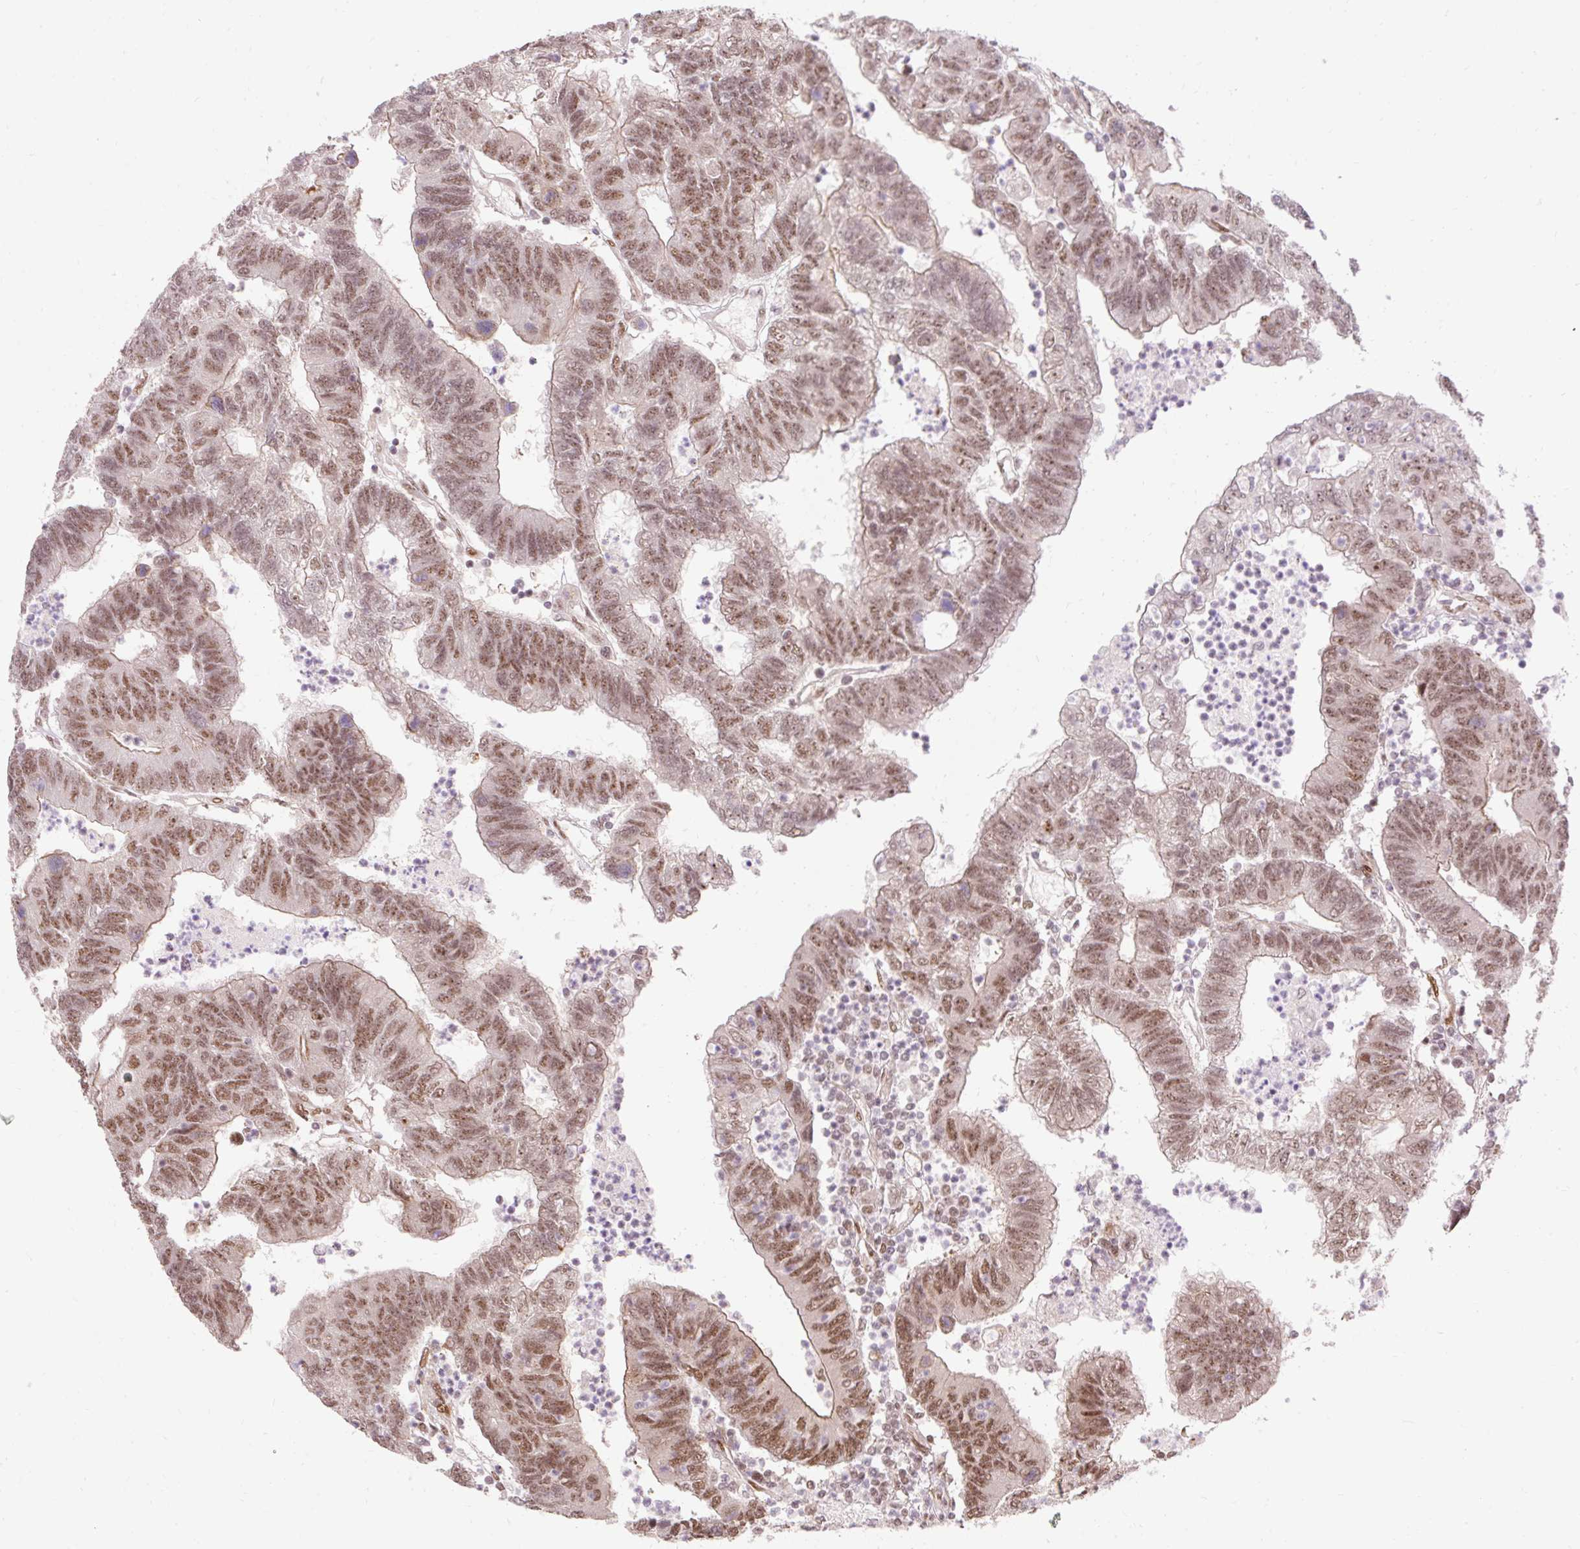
{"staining": {"intensity": "moderate", "quantity": ">75%", "location": "nuclear"}, "tissue": "colorectal cancer", "cell_type": "Tumor cells", "image_type": "cancer", "snomed": [{"axis": "morphology", "description": "Adenocarcinoma, NOS"}, {"axis": "topography", "description": "Colon"}], "caption": "Immunohistochemical staining of human colorectal adenocarcinoma shows moderate nuclear protein positivity in approximately >75% of tumor cells.", "gene": "MECOM", "patient": {"sex": "female", "age": 48}}